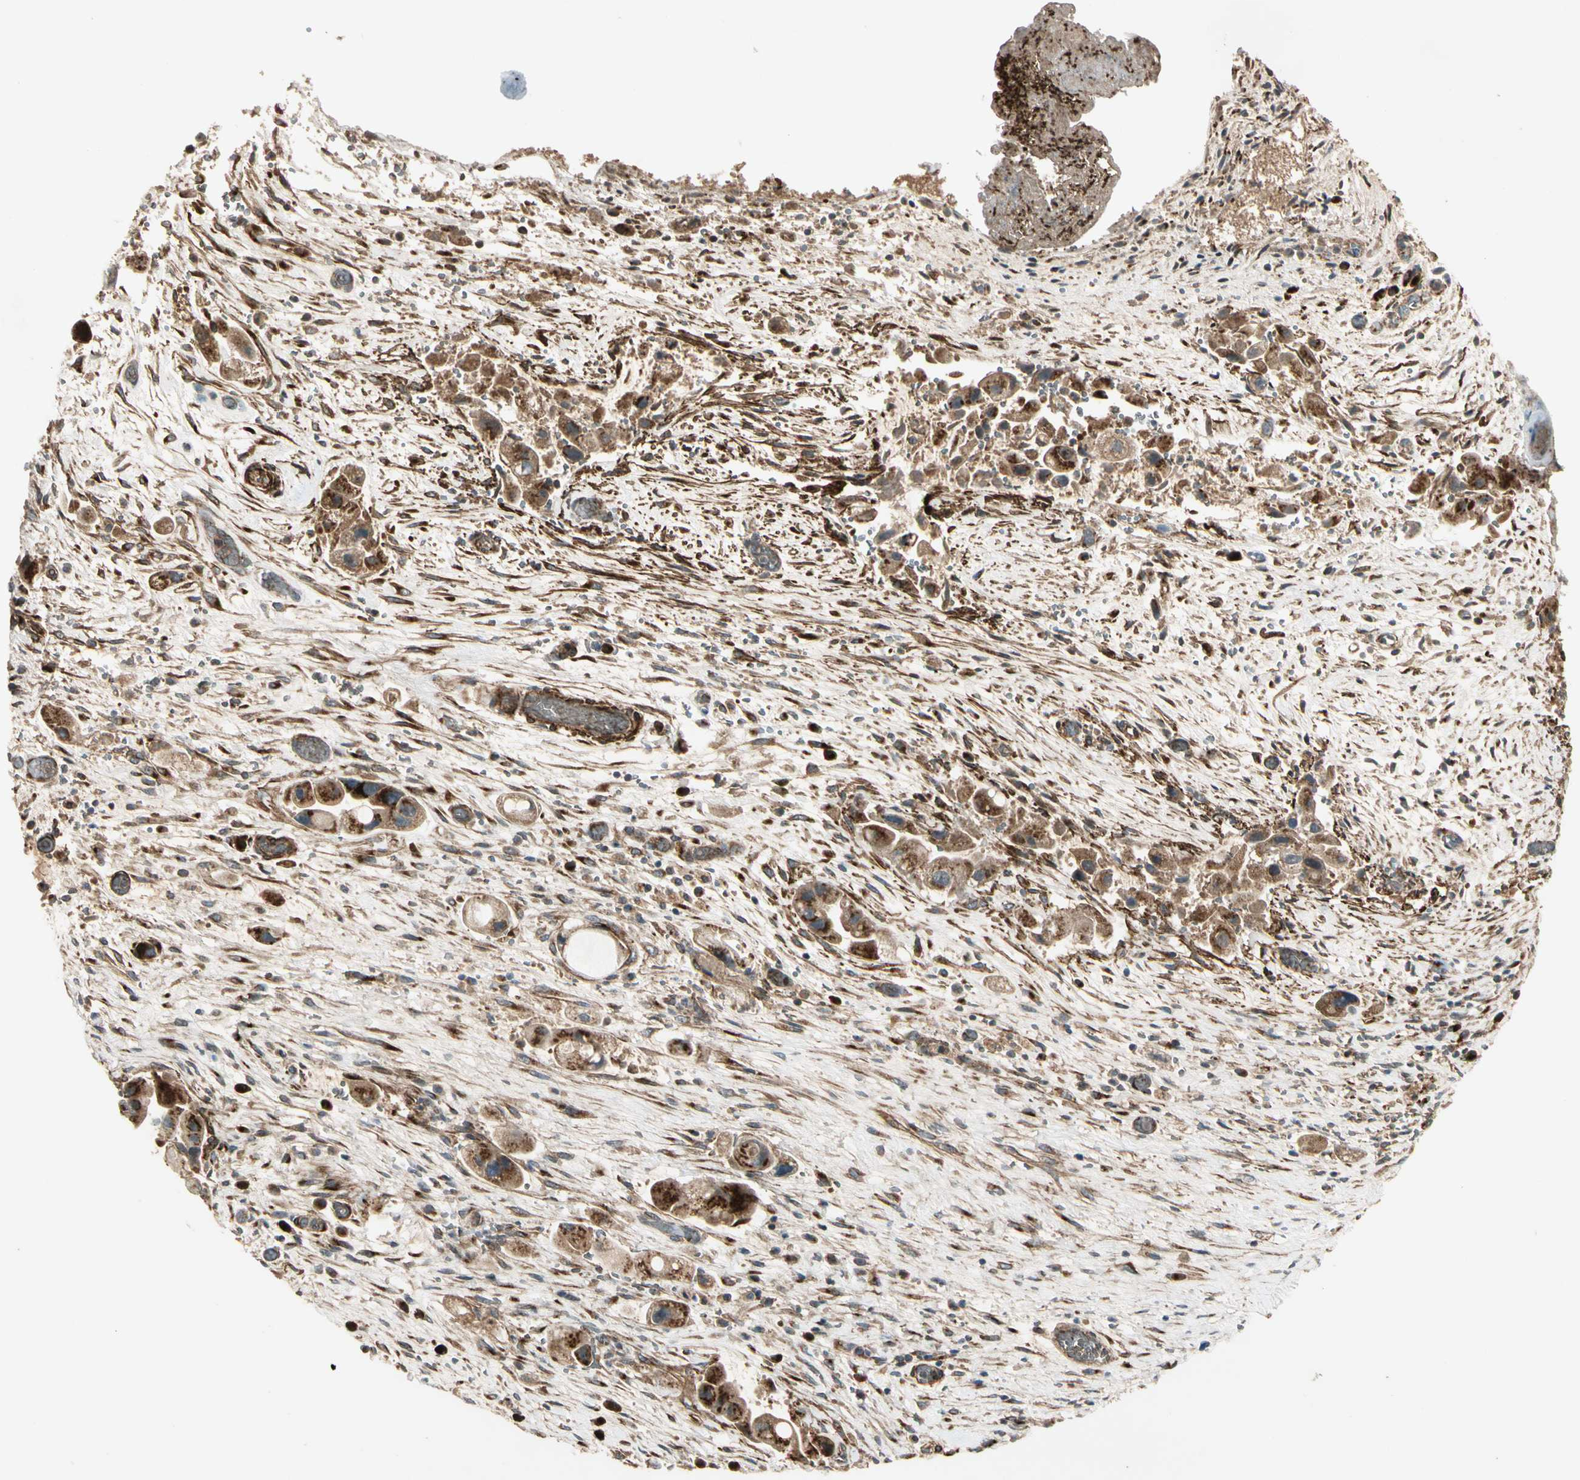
{"staining": {"intensity": "strong", "quantity": ">75%", "location": "cytoplasmic/membranous"}, "tissue": "liver cancer", "cell_type": "Tumor cells", "image_type": "cancer", "snomed": [{"axis": "morphology", "description": "Normal tissue, NOS"}, {"axis": "morphology", "description": "Cholangiocarcinoma"}, {"axis": "topography", "description": "Liver"}, {"axis": "topography", "description": "Peripheral nerve tissue"}], "caption": "Liver cholangiocarcinoma stained with DAB IHC demonstrates high levels of strong cytoplasmic/membranous positivity in about >75% of tumor cells. Ihc stains the protein in brown and the nuclei are stained blue.", "gene": "GCK", "patient": {"sex": "male", "age": 50}}